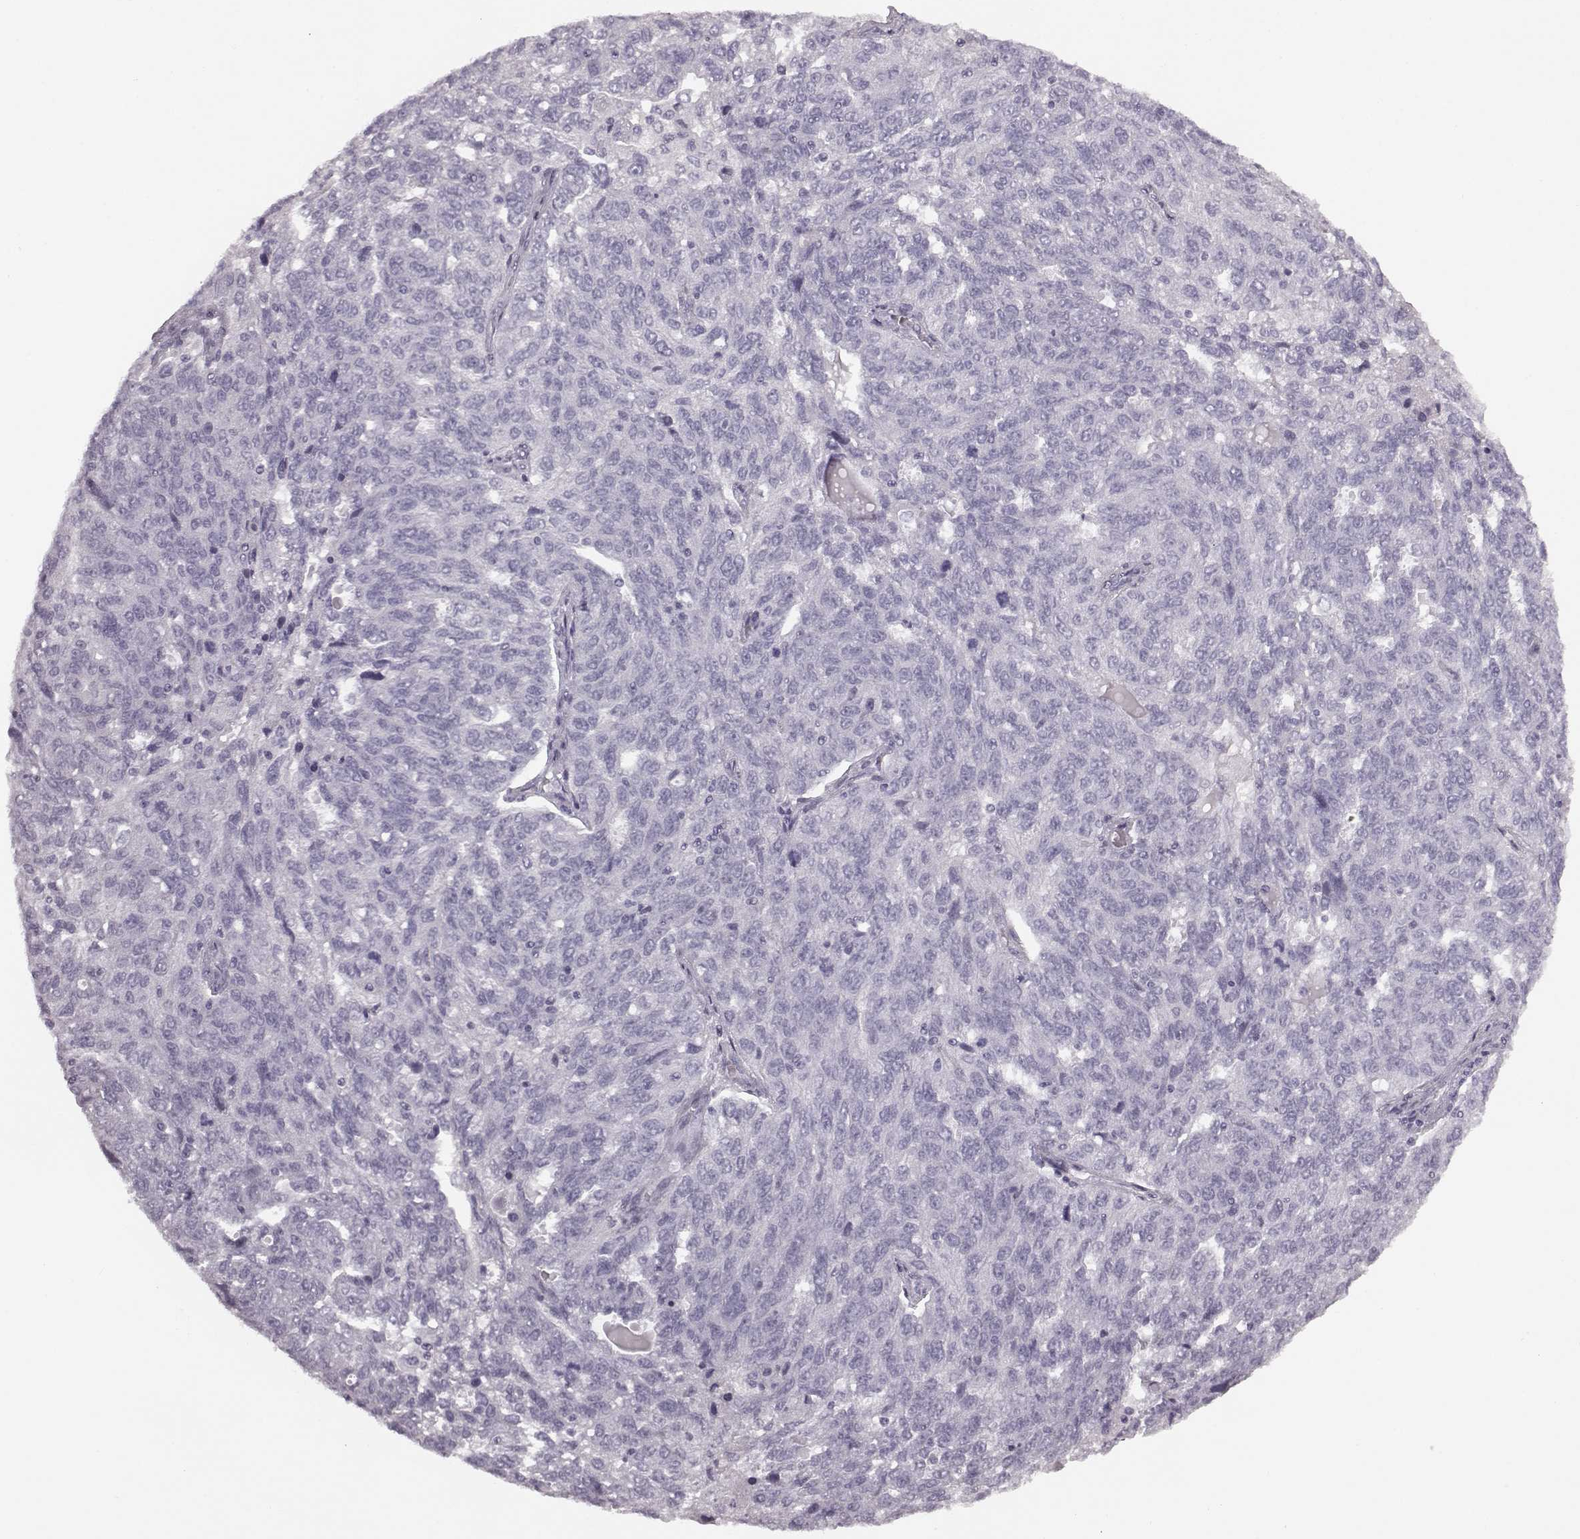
{"staining": {"intensity": "negative", "quantity": "none", "location": "none"}, "tissue": "ovarian cancer", "cell_type": "Tumor cells", "image_type": "cancer", "snomed": [{"axis": "morphology", "description": "Cystadenocarcinoma, serous, NOS"}, {"axis": "topography", "description": "Ovary"}], "caption": "Immunohistochemistry (IHC) photomicrograph of human ovarian serous cystadenocarcinoma stained for a protein (brown), which exhibits no positivity in tumor cells.", "gene": "SEMG2", "patient": {"sex": "female", "age": 71}}